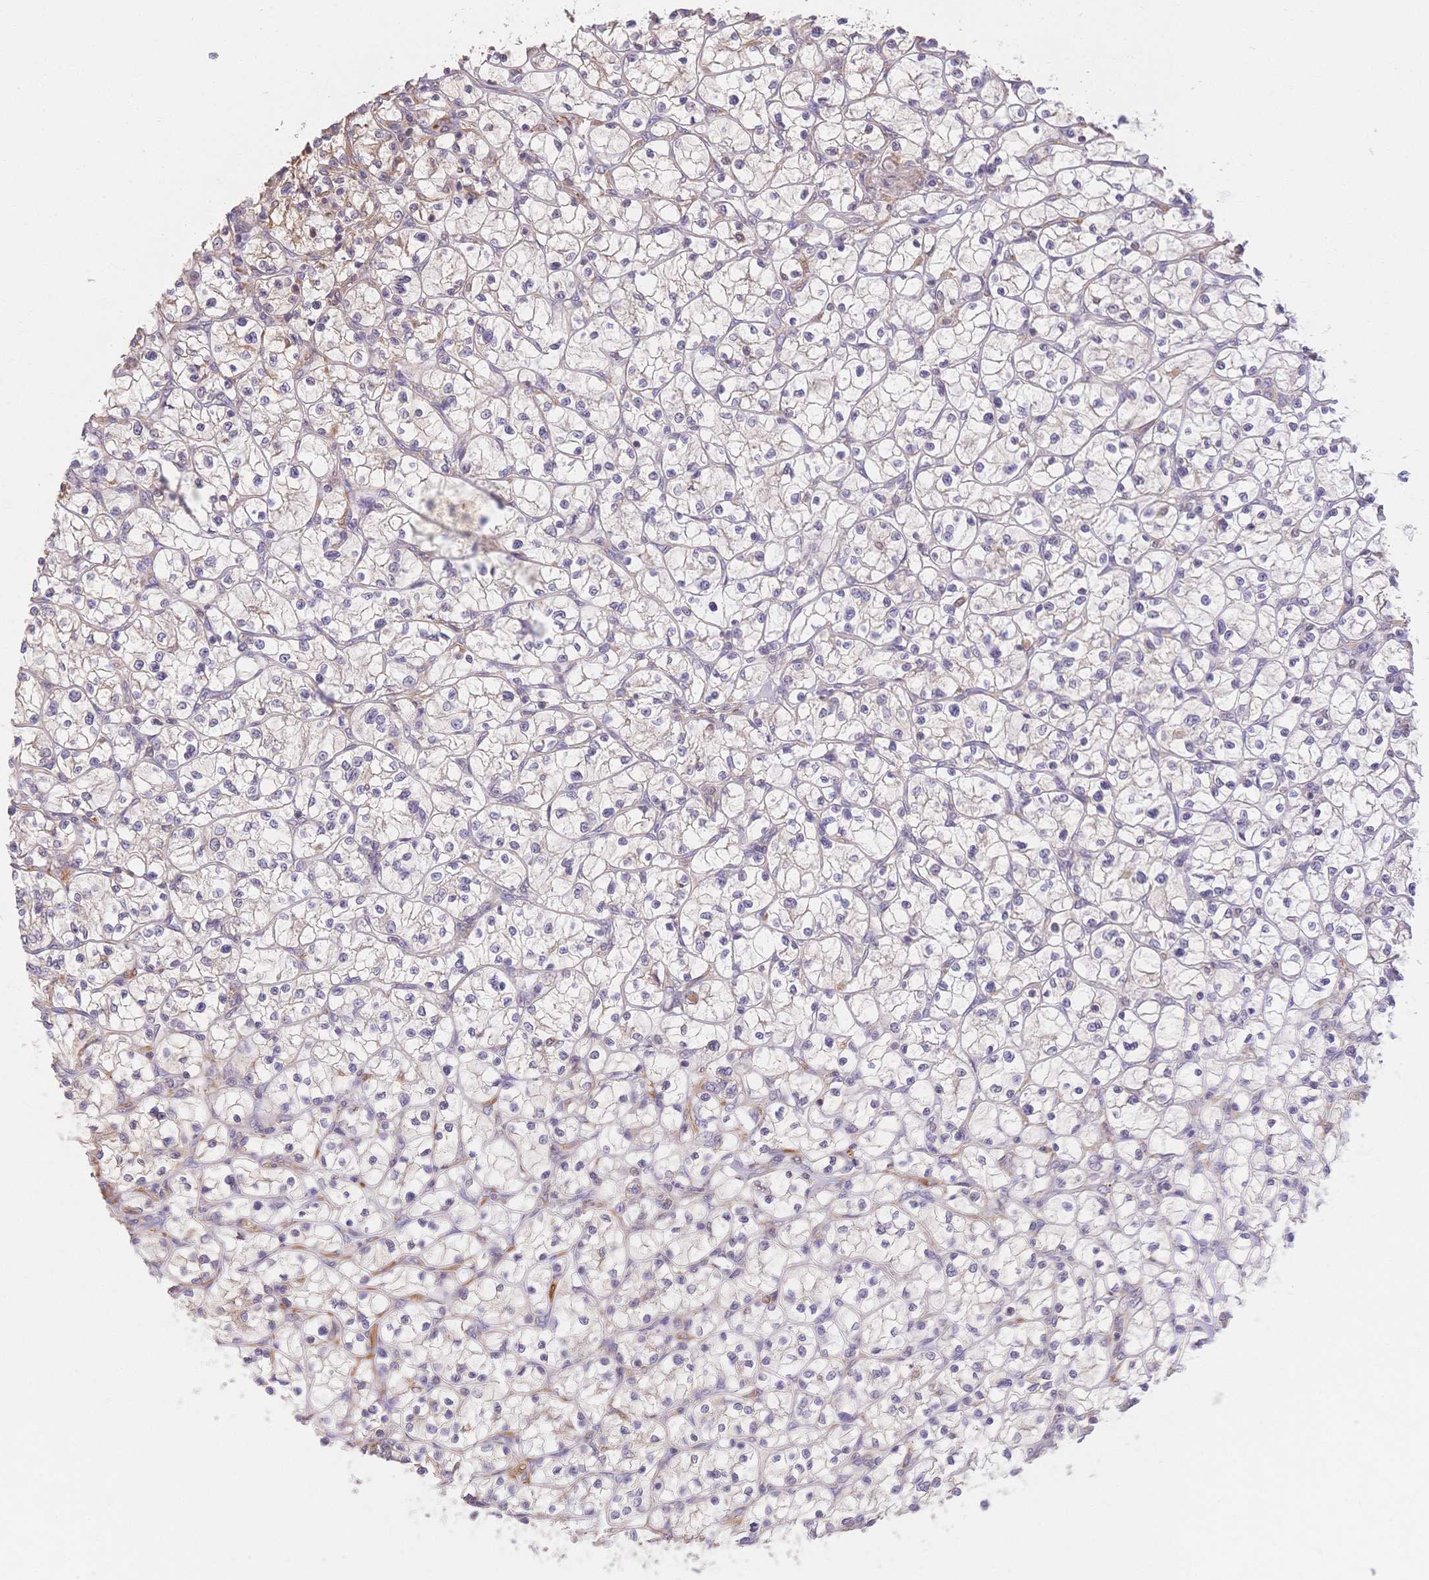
{"staining": {"intensity": "negative", "quantity": "none", "location": "none"}, "tissue": "renal cancer", "cell_type": "Tumor cells", "image_type": "cancer", "snomed": [{"axis": "morphology", "description": "Adenocarcinoma, NOS"}, {"axis": "topography", "description": "Kidney"}], "caption": "High power microscopy micrograph of an immunohistochemistry image of adenocarcinoma (renal), revealing no significant positivity in tumor cells. The staining is performed using DAB (3,3'-diaminobenzidine) brown chromogen with nuclei counter-stained in using hematoxylin.", "gene": "HS3ST5", "patient": {"sex": "female", "age": 64}}